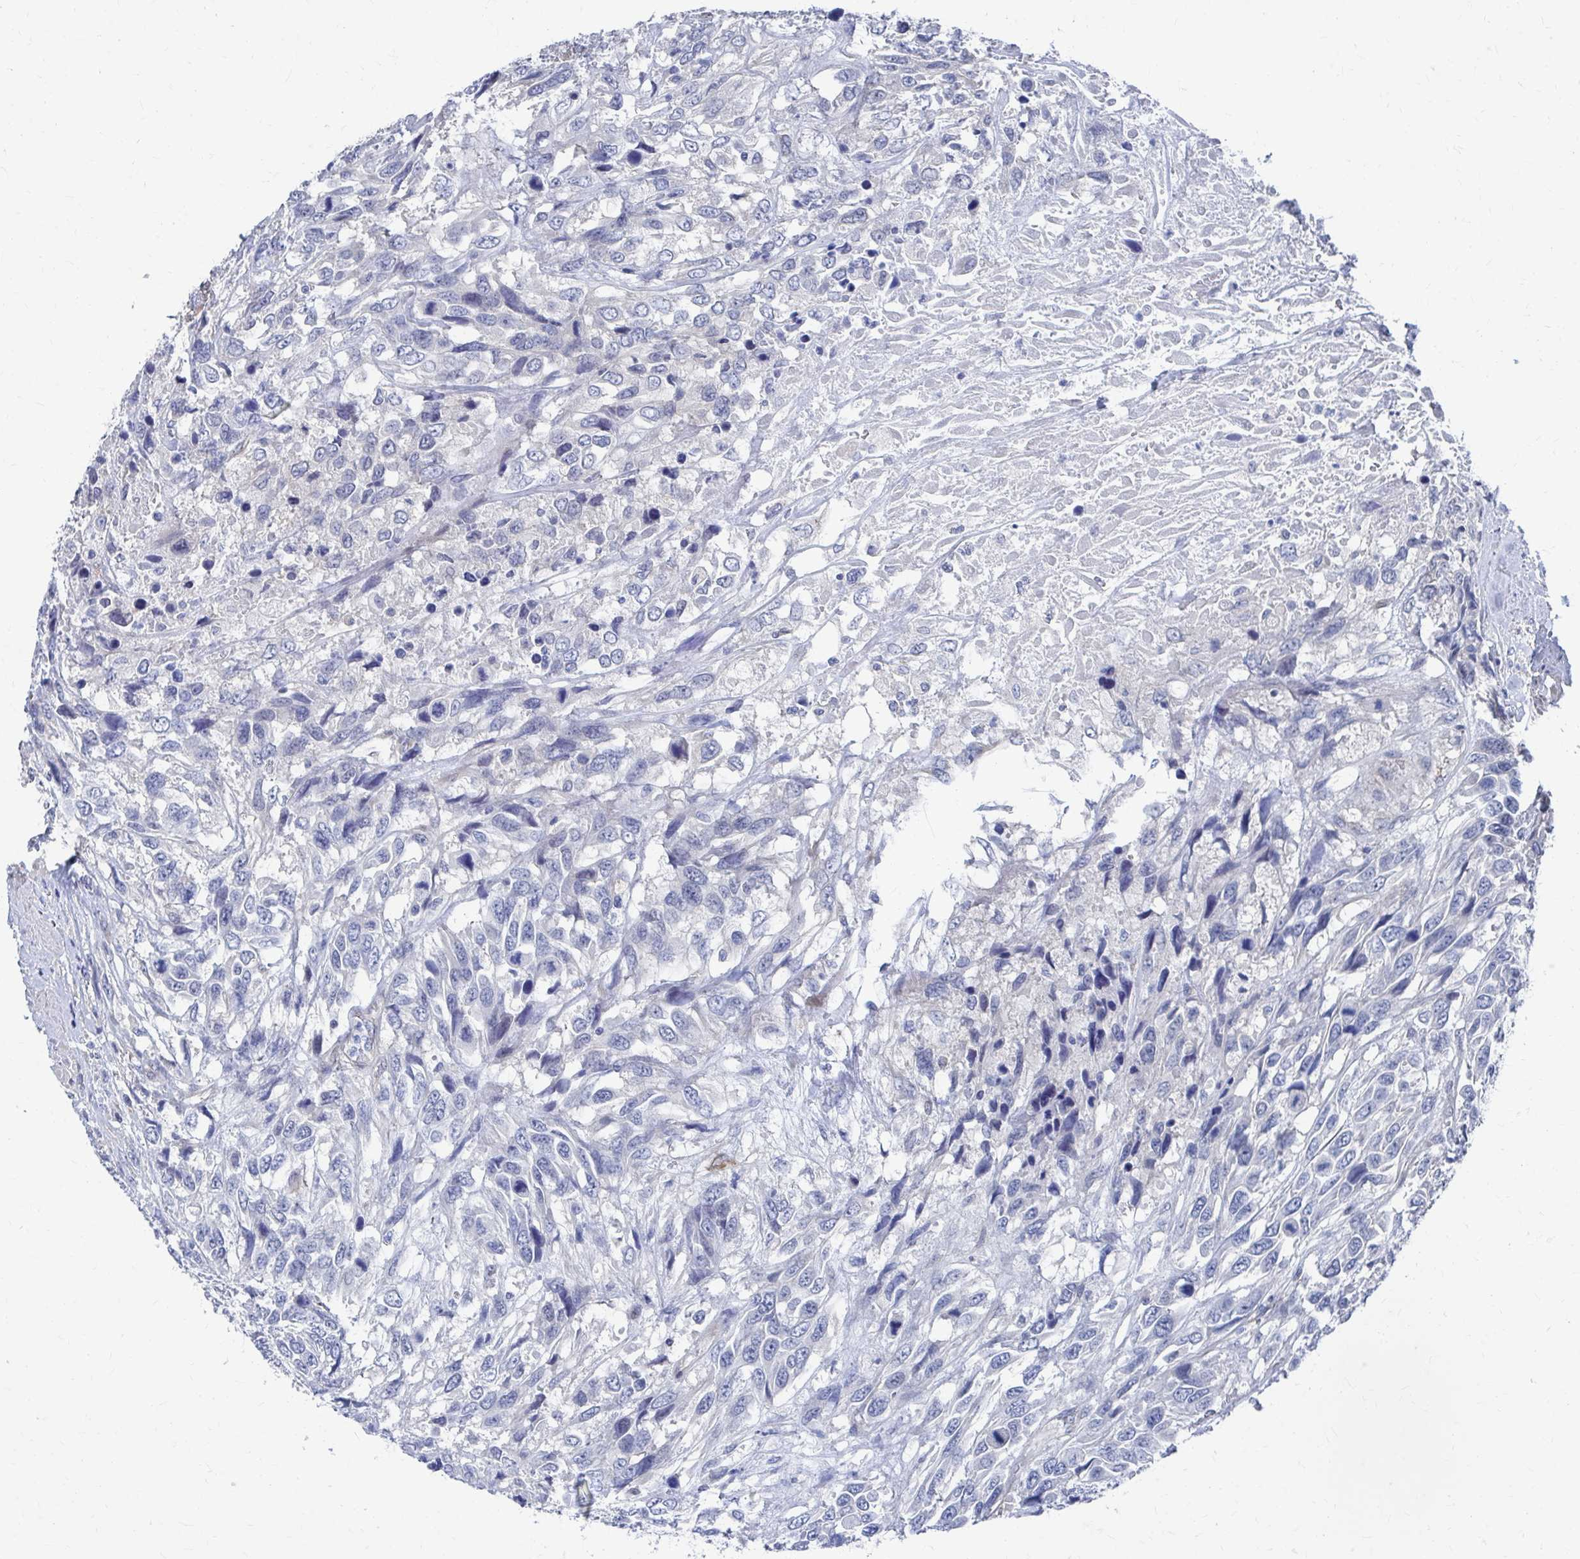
{"staining": {"intensity": "negative", "quantity": "none", "location": "none"}, "tissue": "urothelial cancer", "cell_type": "Tumor cells", "image_type": "cancer", "snomed": [{"axis": "morphology", "description": "Urothelial carcinoma, High grade"}, {"axis": "topography", "description": "Urinary bladder"}], "caption": "A photomicrograph of urothelial cancer stained for a protein demonstrates no brown staining in tumor cells.", "gene": "PLEKHG7", "patient": {"sex": "female", "age": 70}}